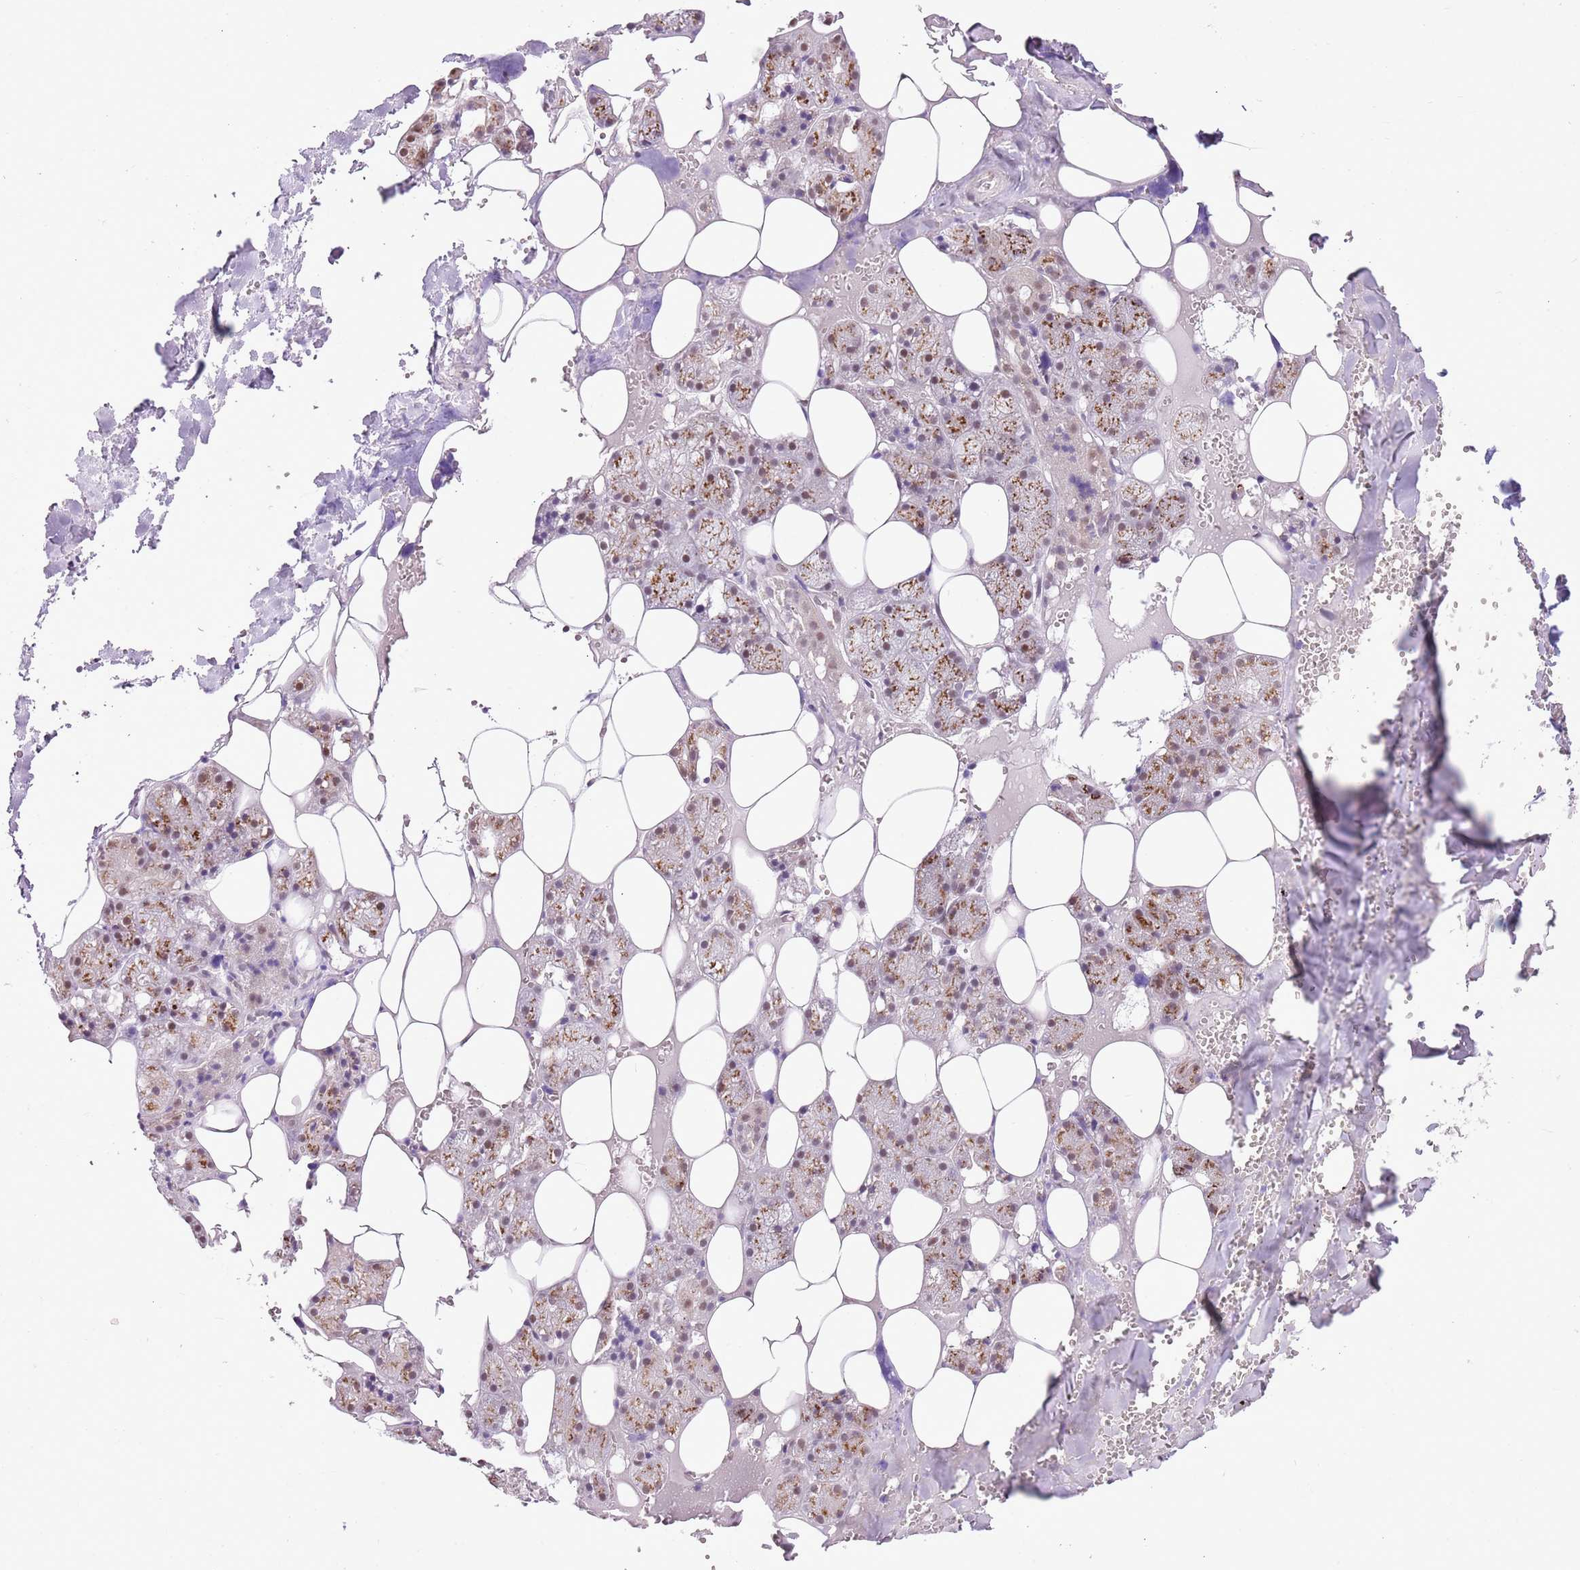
{"staining": {"intensity": "moderate", "quantity": "25%-75%", "location": "cytoplasmic/membranous"}, "tissue": "salivary gland", "cell_type": "Glandular cells", "image_type": "normal", "snomed": [{"axis": "morphology", "description": "Normal tissue, NOS"}, {"axis": "topography", "description": "Salivary gland"}], "caption": "IHC of normal salivary gland demonstrates medium levels of moderate cytoplasmic/membranous expression in about 25%-75% of glandular cells.", "gene": "NACC2", "patient": {"sex": "male", "age": 62}}